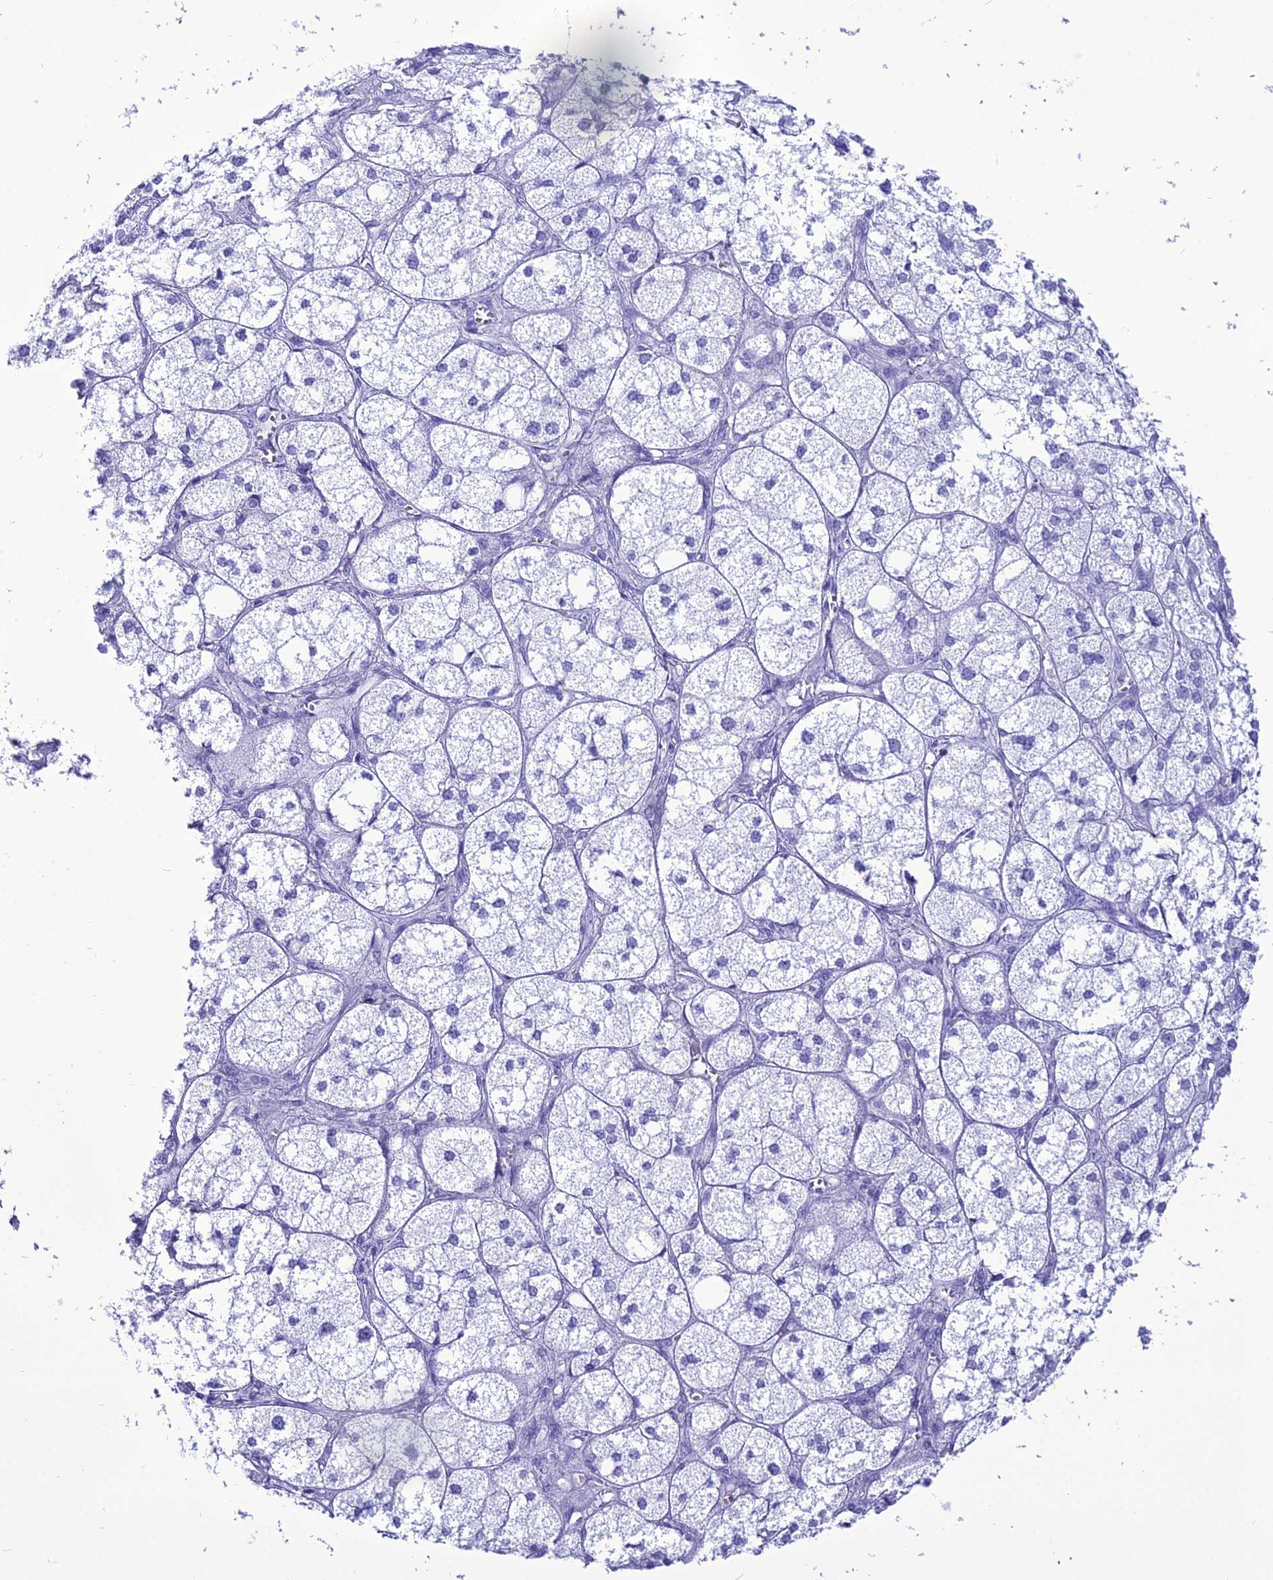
{"staining": {"intensity": "negative", "quantity": "none", "location": "none"}, "tissue": "adrenal gland", "cell_type": "Glandular cells", "image_type": "normal", "snomed": [{"axis": "morphology", "description": "Normal tissue, NOS"}, {"axis": "topography", "description": "Adrenal gland"}], "caption": "Unremarkable adrenal gland was stained to show a protein in brown. There is no significant positivity in glandular cells. (Immunohistochemistry (ihc), brightfield microscopy, high magnification).", "gene": "PNMA5", "patient": {"sex": "female", "age": 61}}